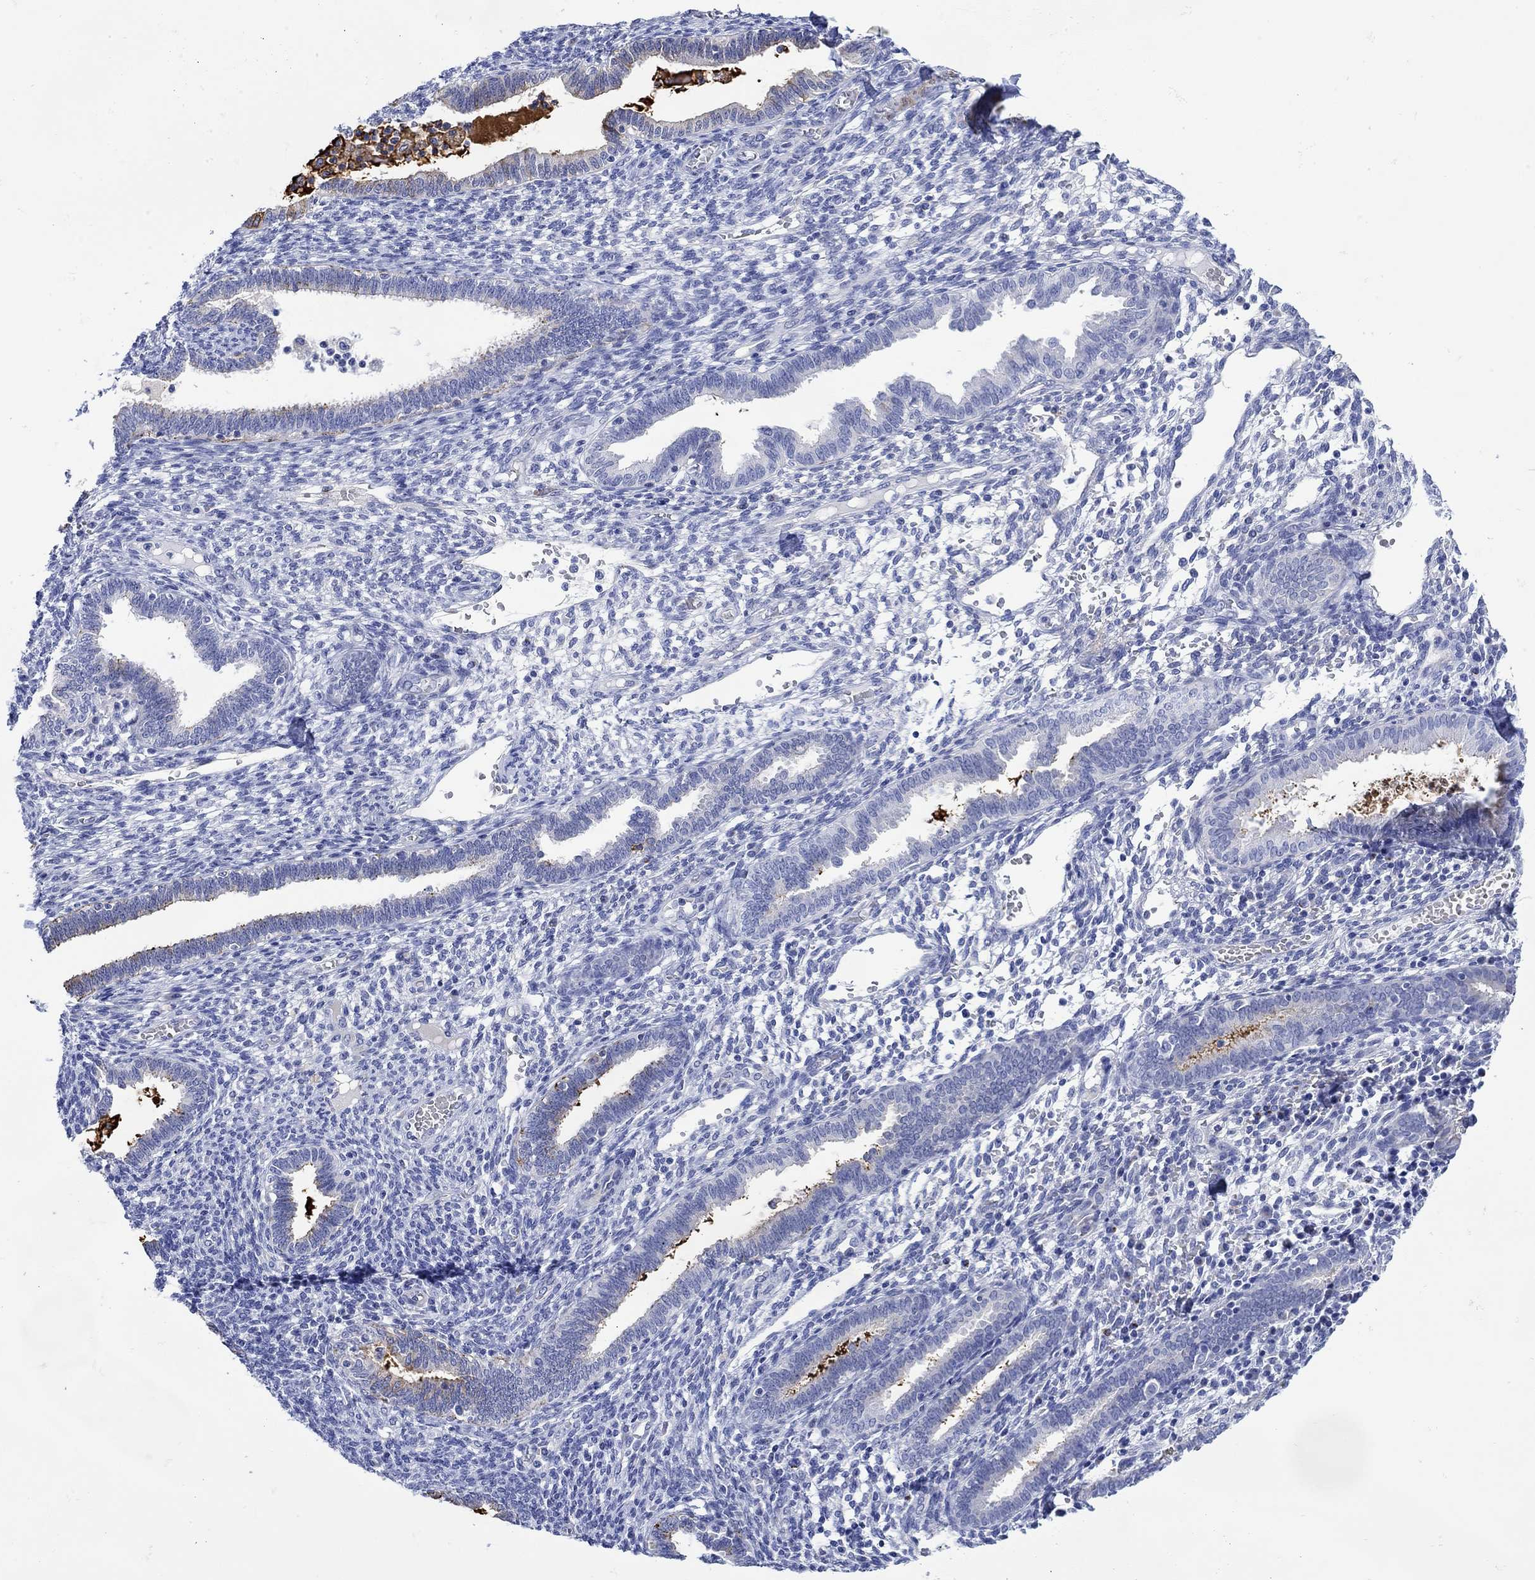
{"staining": {"intensity": "negative", "quantity": "none", "location": "none"}, "tissue": "endometrium", "cell_type": "Cells in endometrial stroma", "image_type": "normal", "snomed": [{"axis": "morphology", "description": "Normal tissue, NOS"}, {"axis": "topography", "description": "Endometrium"}], "caption": "An immunohistochemistry (IHC) histopathology image of normal endometrium is shown. There is no staining in cells in endometrial stroma of endometrium.", "gene": "ANKMY1", "patient": {"sex": "female", "age": 42}}